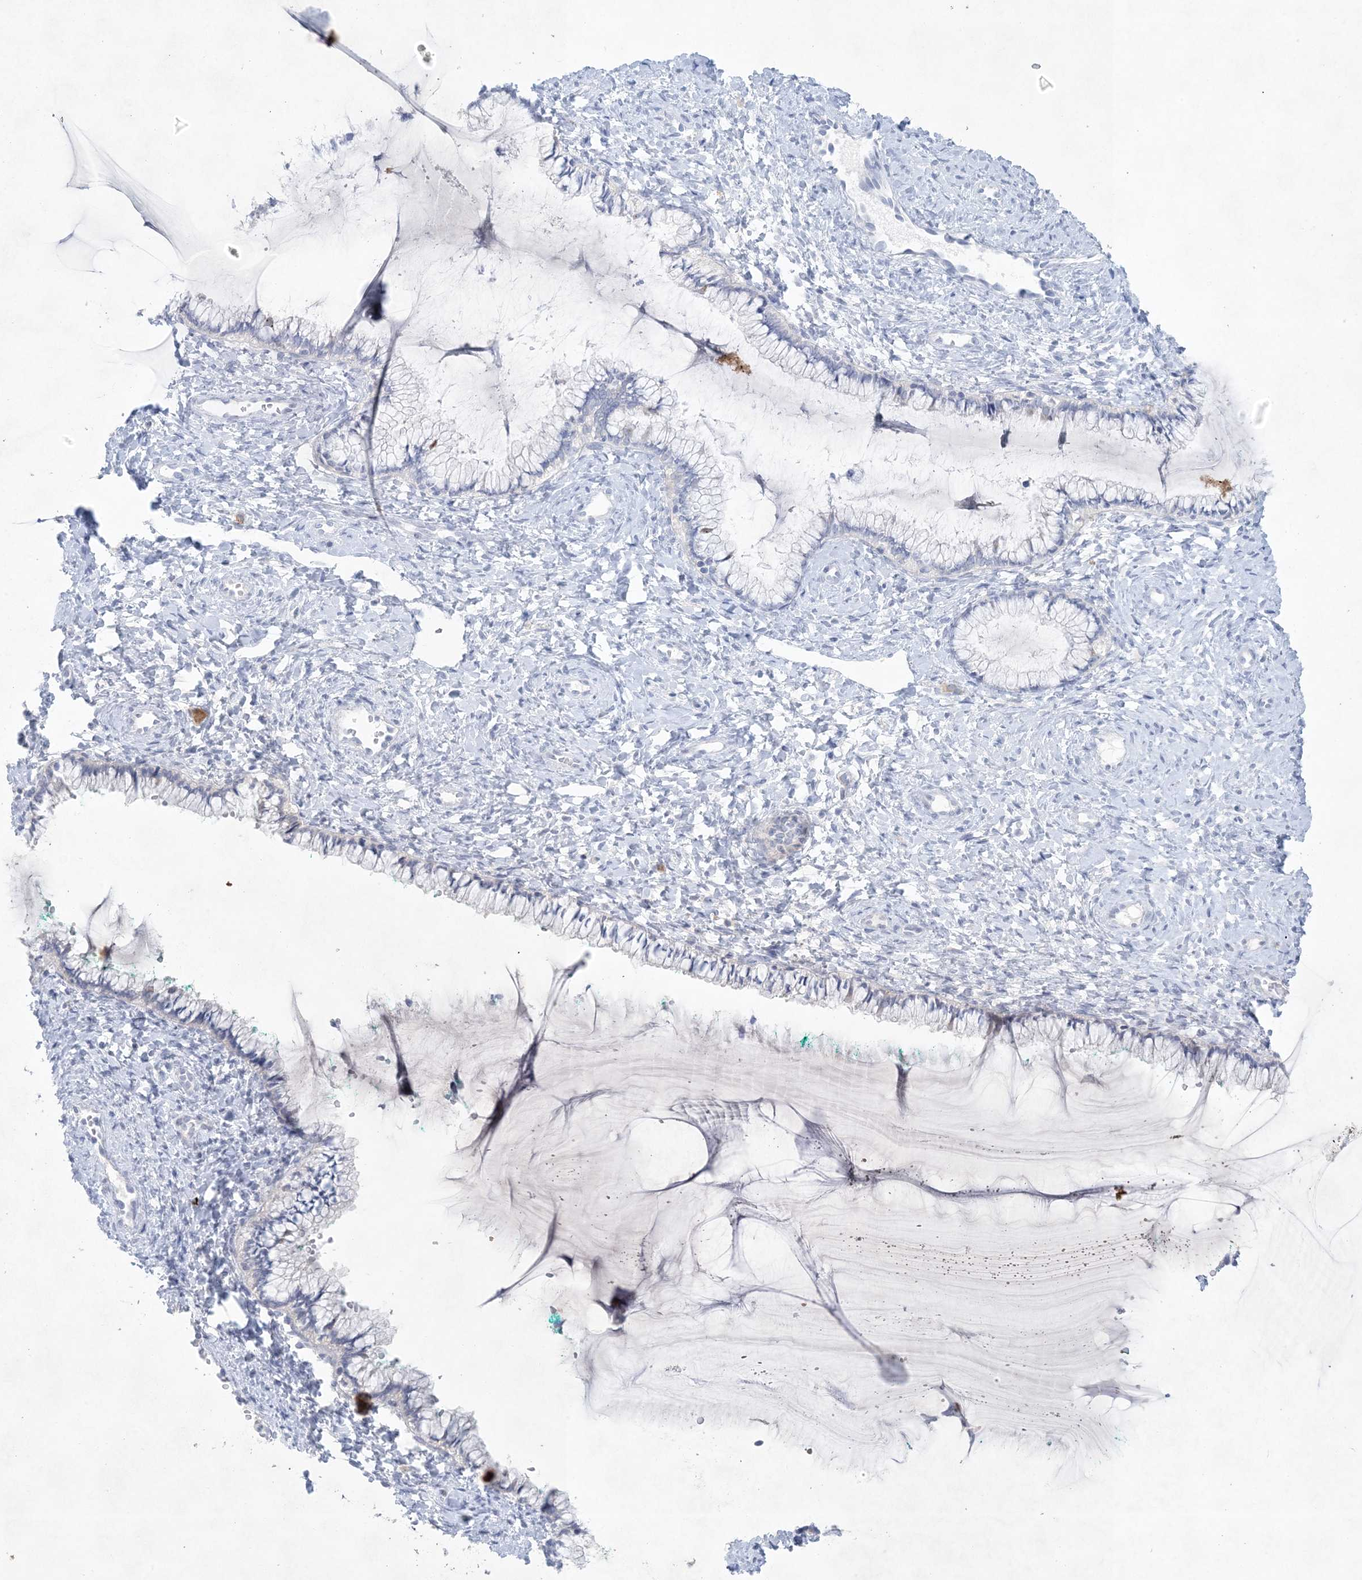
{"staining": {"intensity": "negative", "quantity": "none", "location": "none"}, "tissue": "cervix", "cell_type": "Glandular cells", "image_type": "normal", "snomed": [{"axis": "morphology", "description": "Normal tissue, NOS"}, {"axis": "morphology", "description": "Adenocarcinoma, NOS"}, {"axis": "topography", "description": "Cervix"}], "caption": "This is an IHC micrograph of benign cervix. There is no expression in glandular cells.", "gene": "GABRG1", "patient": {"sex": "female", "age": 29}}